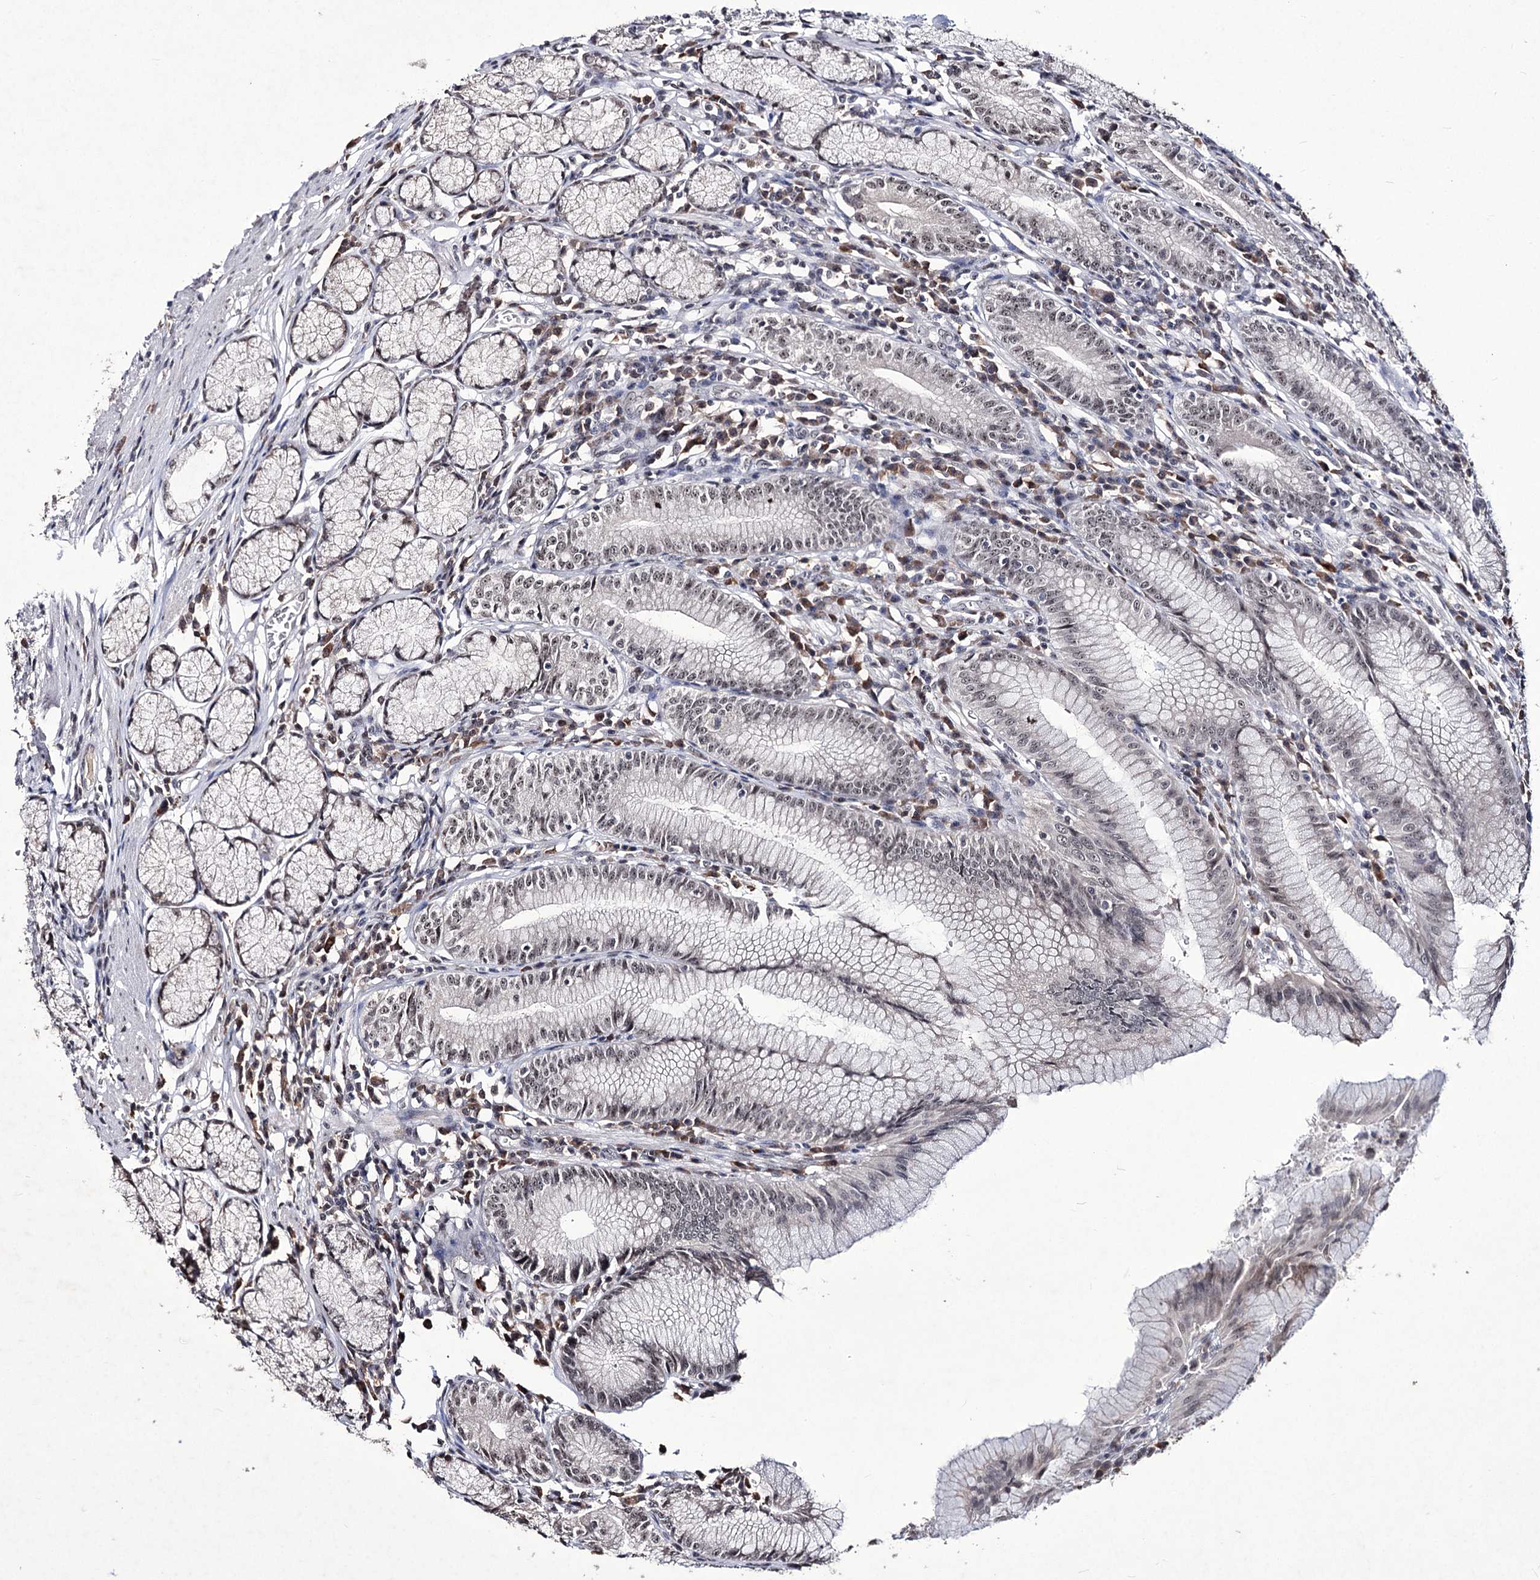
{"staining": {"intensity": "weak", "quantity": ">75%", "location": "cytoplasmic/membranous,nuclear"}, "tissue": "stomach", "cell_type": "Glandular cells", "image_type": "normal", "snomed": [{"axis": "morphology", "description": "Normal tissue, NOS"}, {"axis": "topography", "description": "Stomach"}], "caption": "Weak cytoplasmic/membranous,nuclear expression for a protein is seen in approximately >75% of glandular cells of benign stomach using immunohistochemistry.", "gene": "VGLL4", "patient": {"sex": "male", "age": 55}}